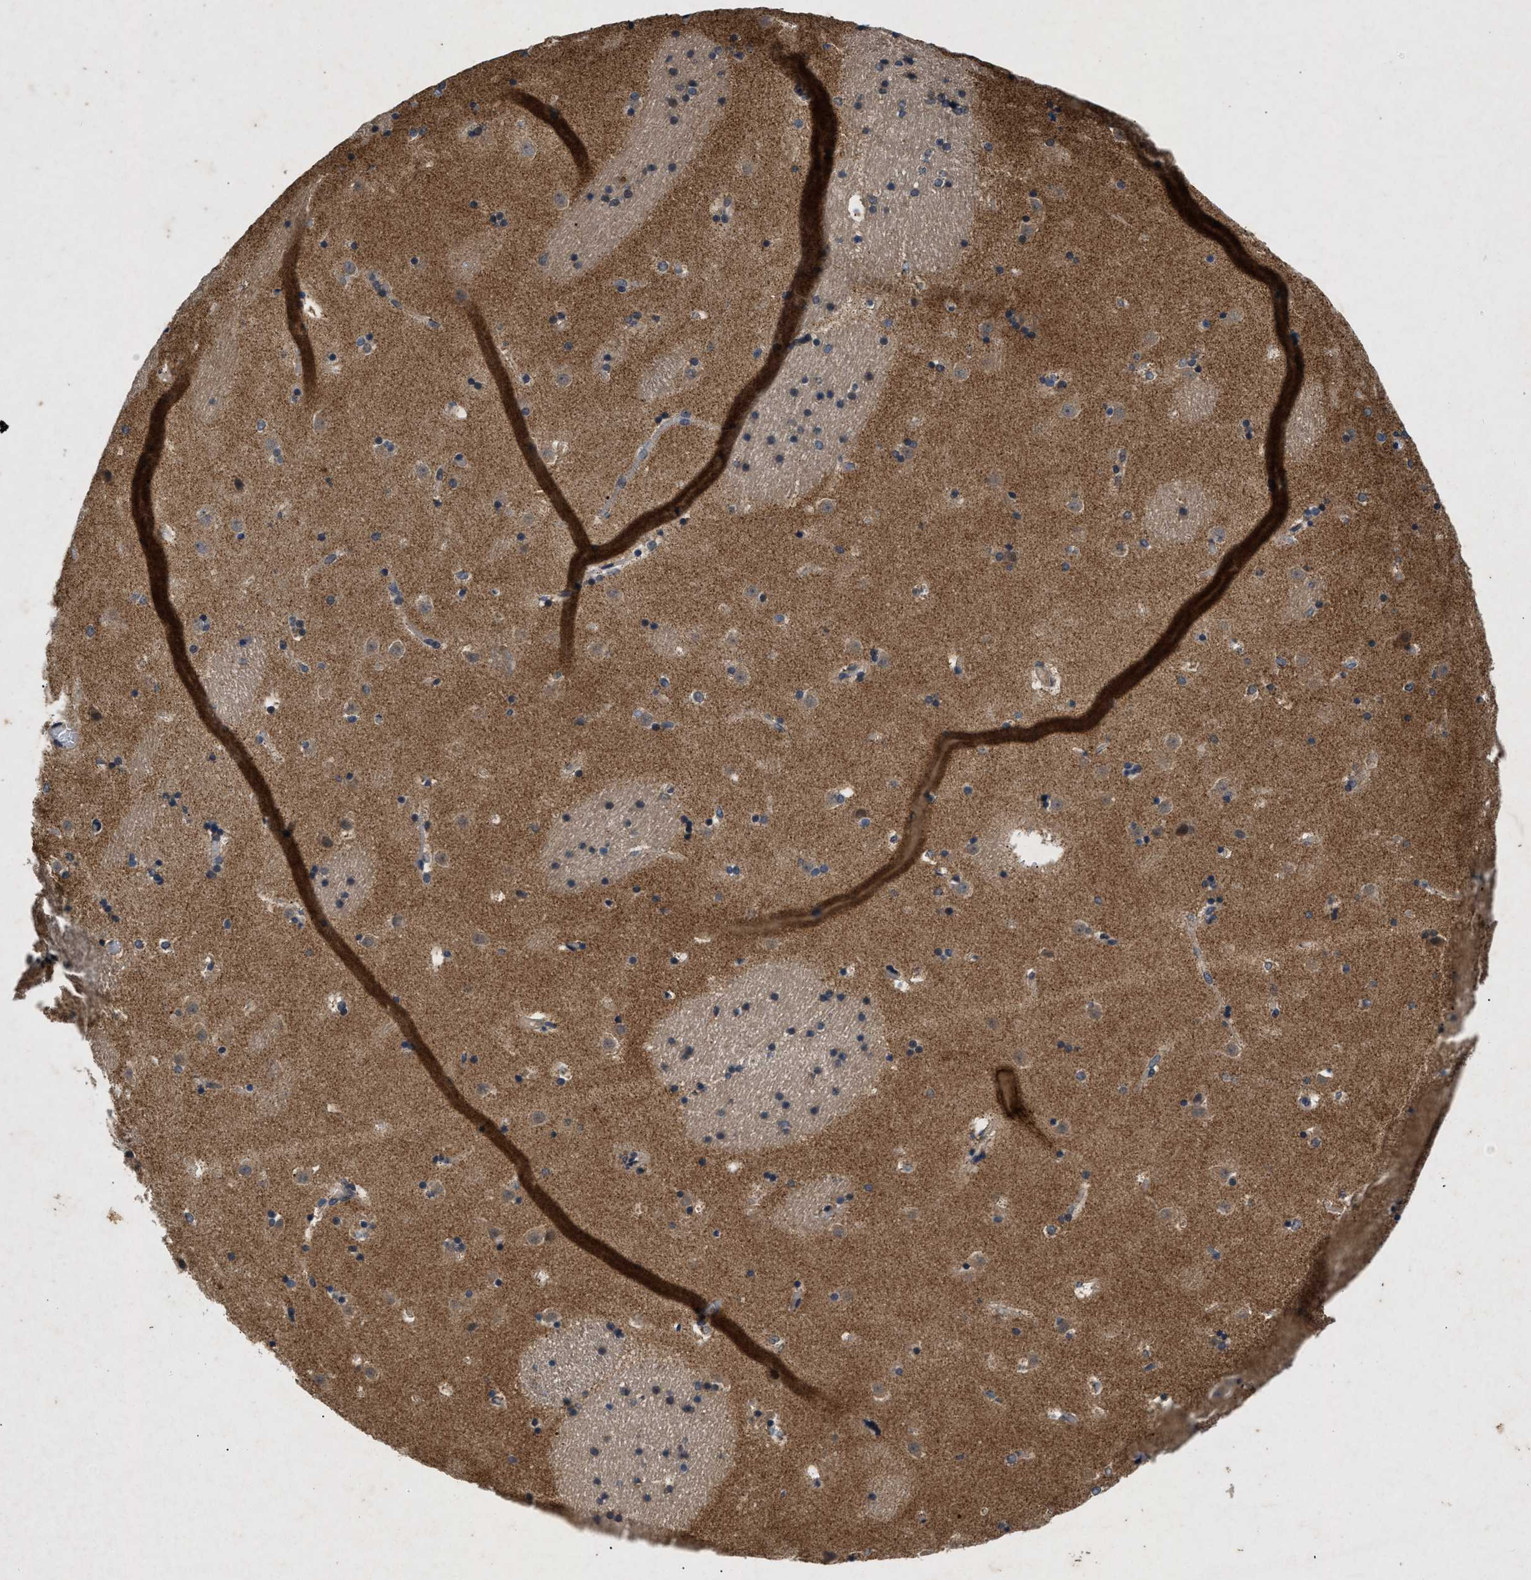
{"staining": {"intensity": "moderate", "quantity": "25%-75%", "location": "cytoplasmic/membranous"}, "tissue": "caudate", "cell_type": "Glial cells", "image_type": "normal", "snomed": [{"axis": "morphology", "description": "Normal tissue, NOS"}, {"axis": "topography", "description": "Lateral ventricle wall"}], "caption": "A brown stain shows moderate cytoplasmic/membranous positivity of a protein in glial cells of benign human caudate.", "gene": "PRKG2", "patient": {"sex": "male", "age": 45}}